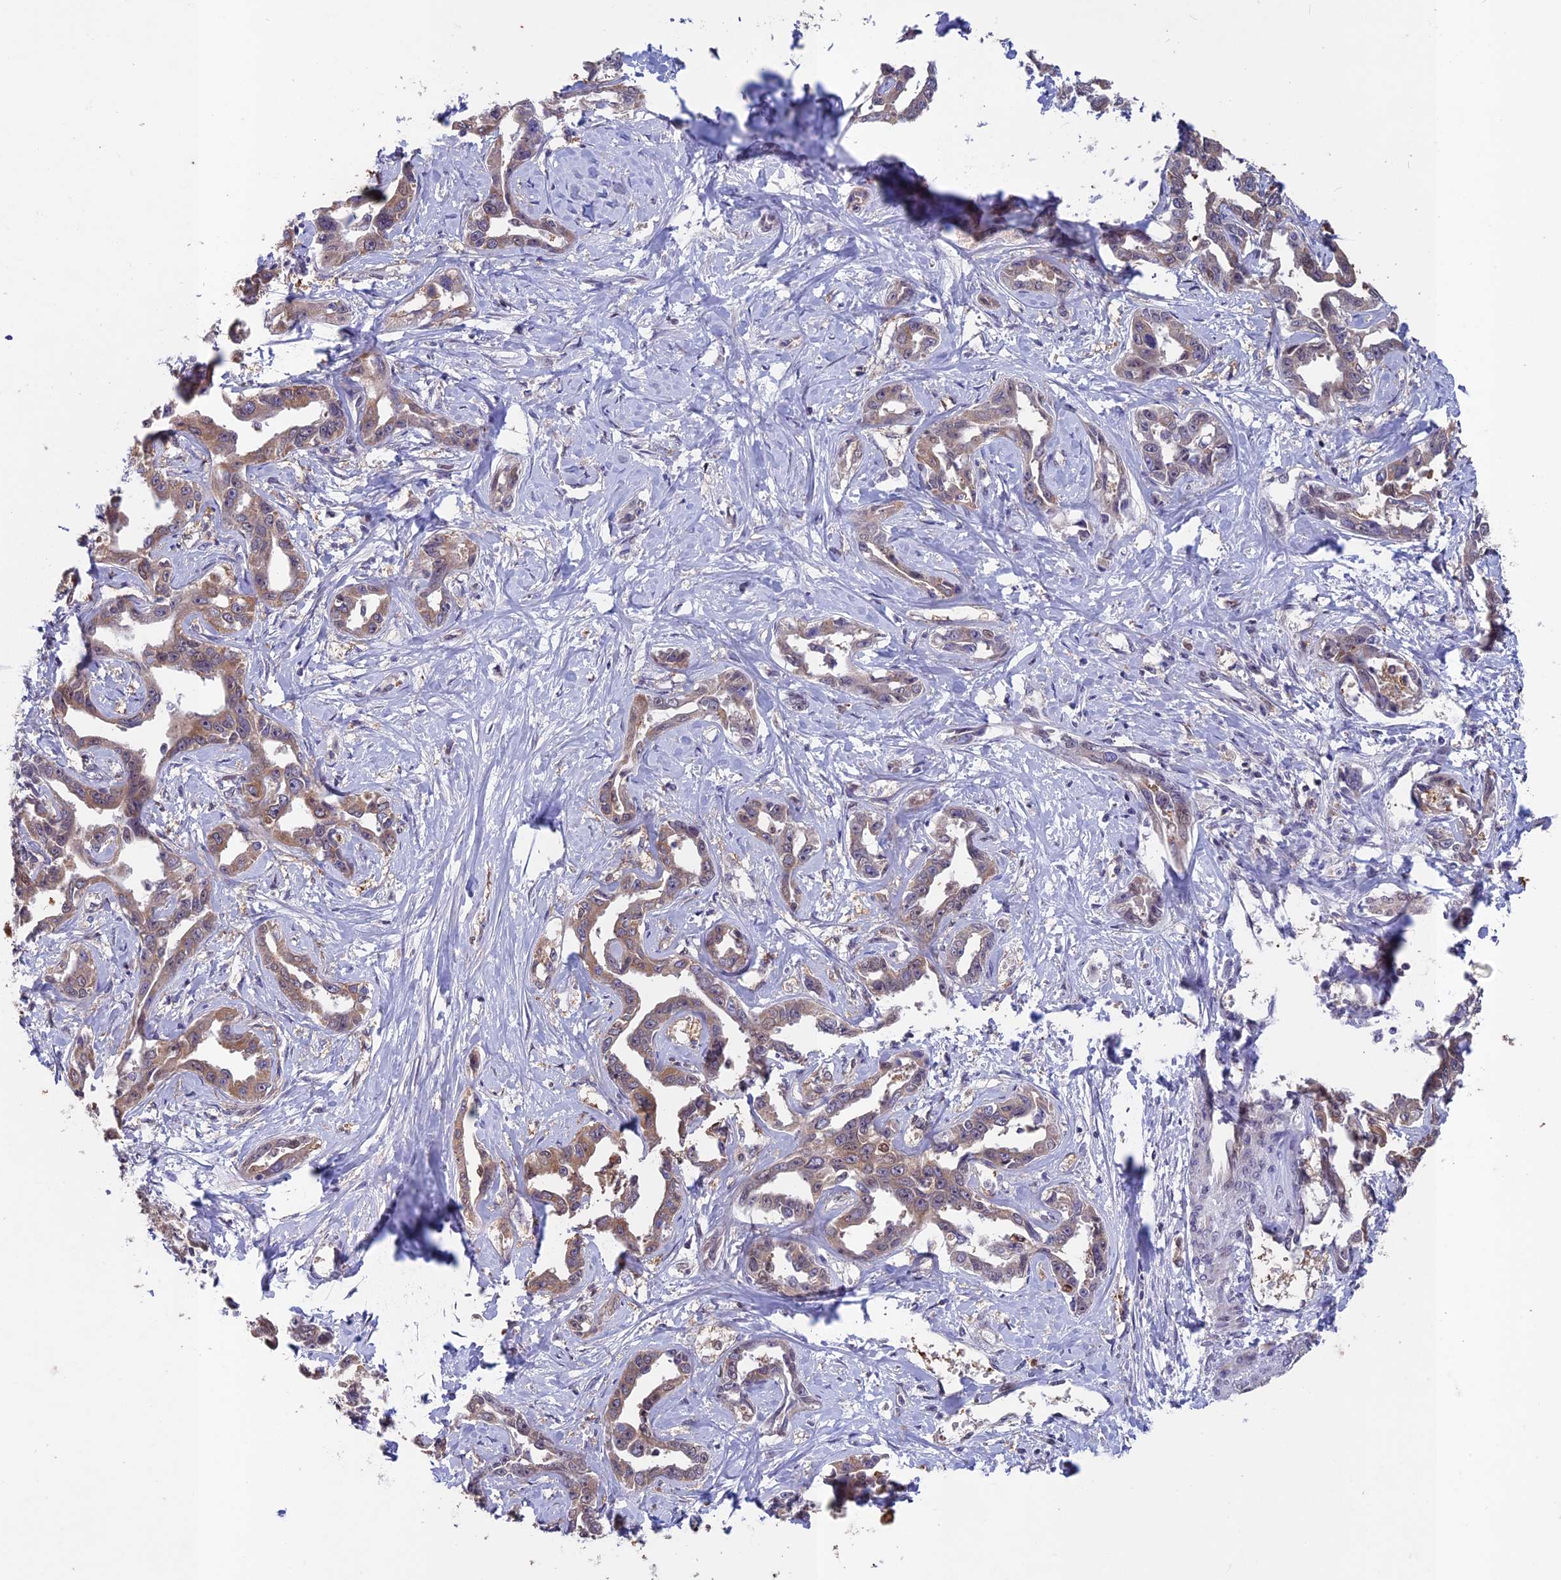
{"staining": {"intensity": "weak", "quantity": "25%-75%", "location": "cytoplasmic/membranous,nuclear"}, "tissue": "liver cancer", "cell_type": "Tumor cells", "image_type": "cancer", "snomed": [{"axis": "morphology", "description": "Cholangiocarcinoma"}, {"axis": "topography", "description": "Liver"}], "caption": "Tumor cells show weak cytoplasmic/membranous and nuclear expression in about 25%-75% of cells in cholangiocarcinoma (liver).", "gene": "MAST2", "patient": {"sex": "male", "age": 59}}